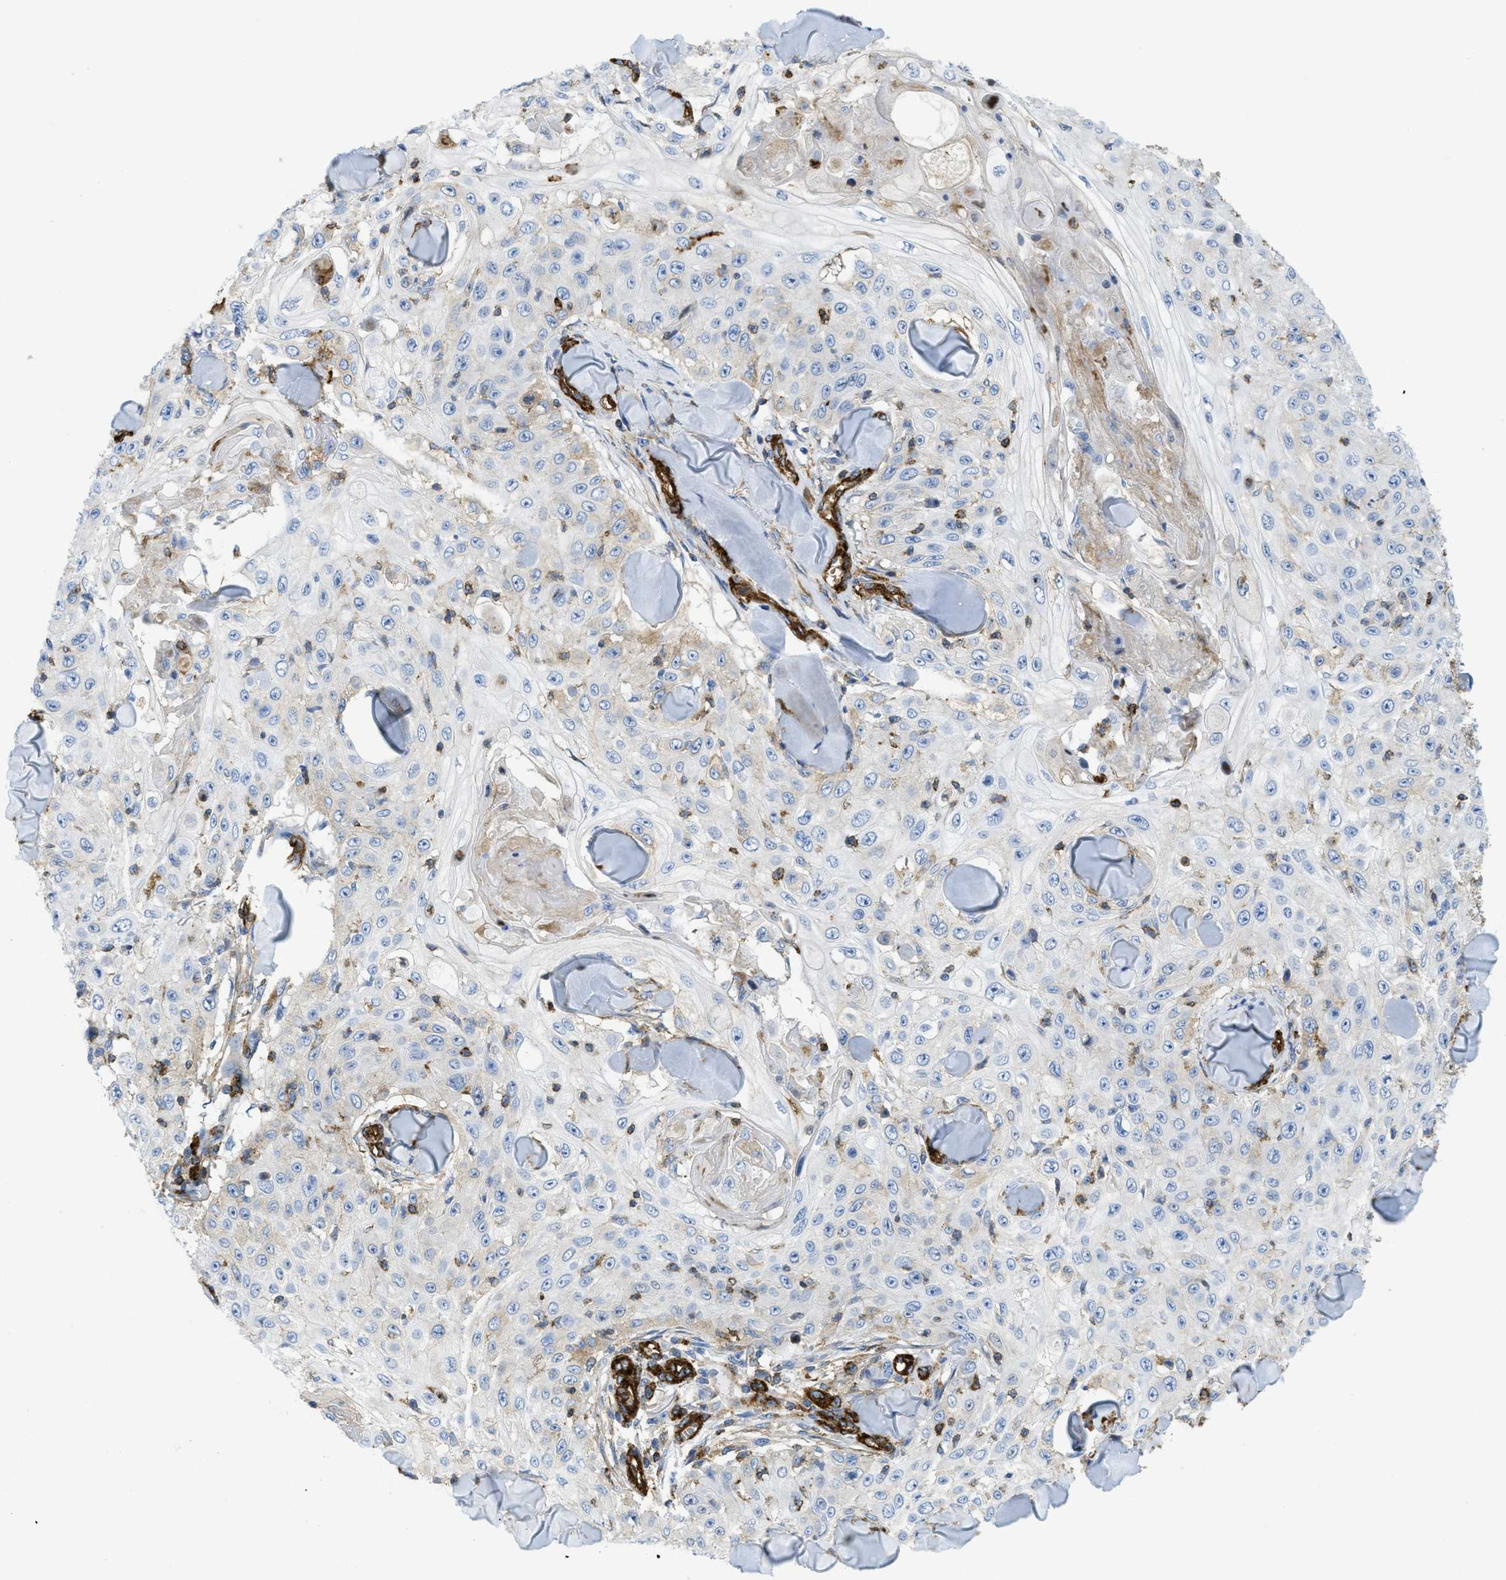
{"staining": {"intensity": "negative", "quantity": "none", "location": "none"}, "tissue": "skin cancer", "cell_type": "Tumor cells", "image_type": "cancer", "snomed": [{"axis": "morphology", "description": "Squamous cell carcinoma, NOS"}, {"axis": "topography", "description": "Skin"}], "caption": "Tumor cells are negative for protein expression in human skin cancer.", "gene": "HIP1", "patient": {"sex": "male", "age": 86}}